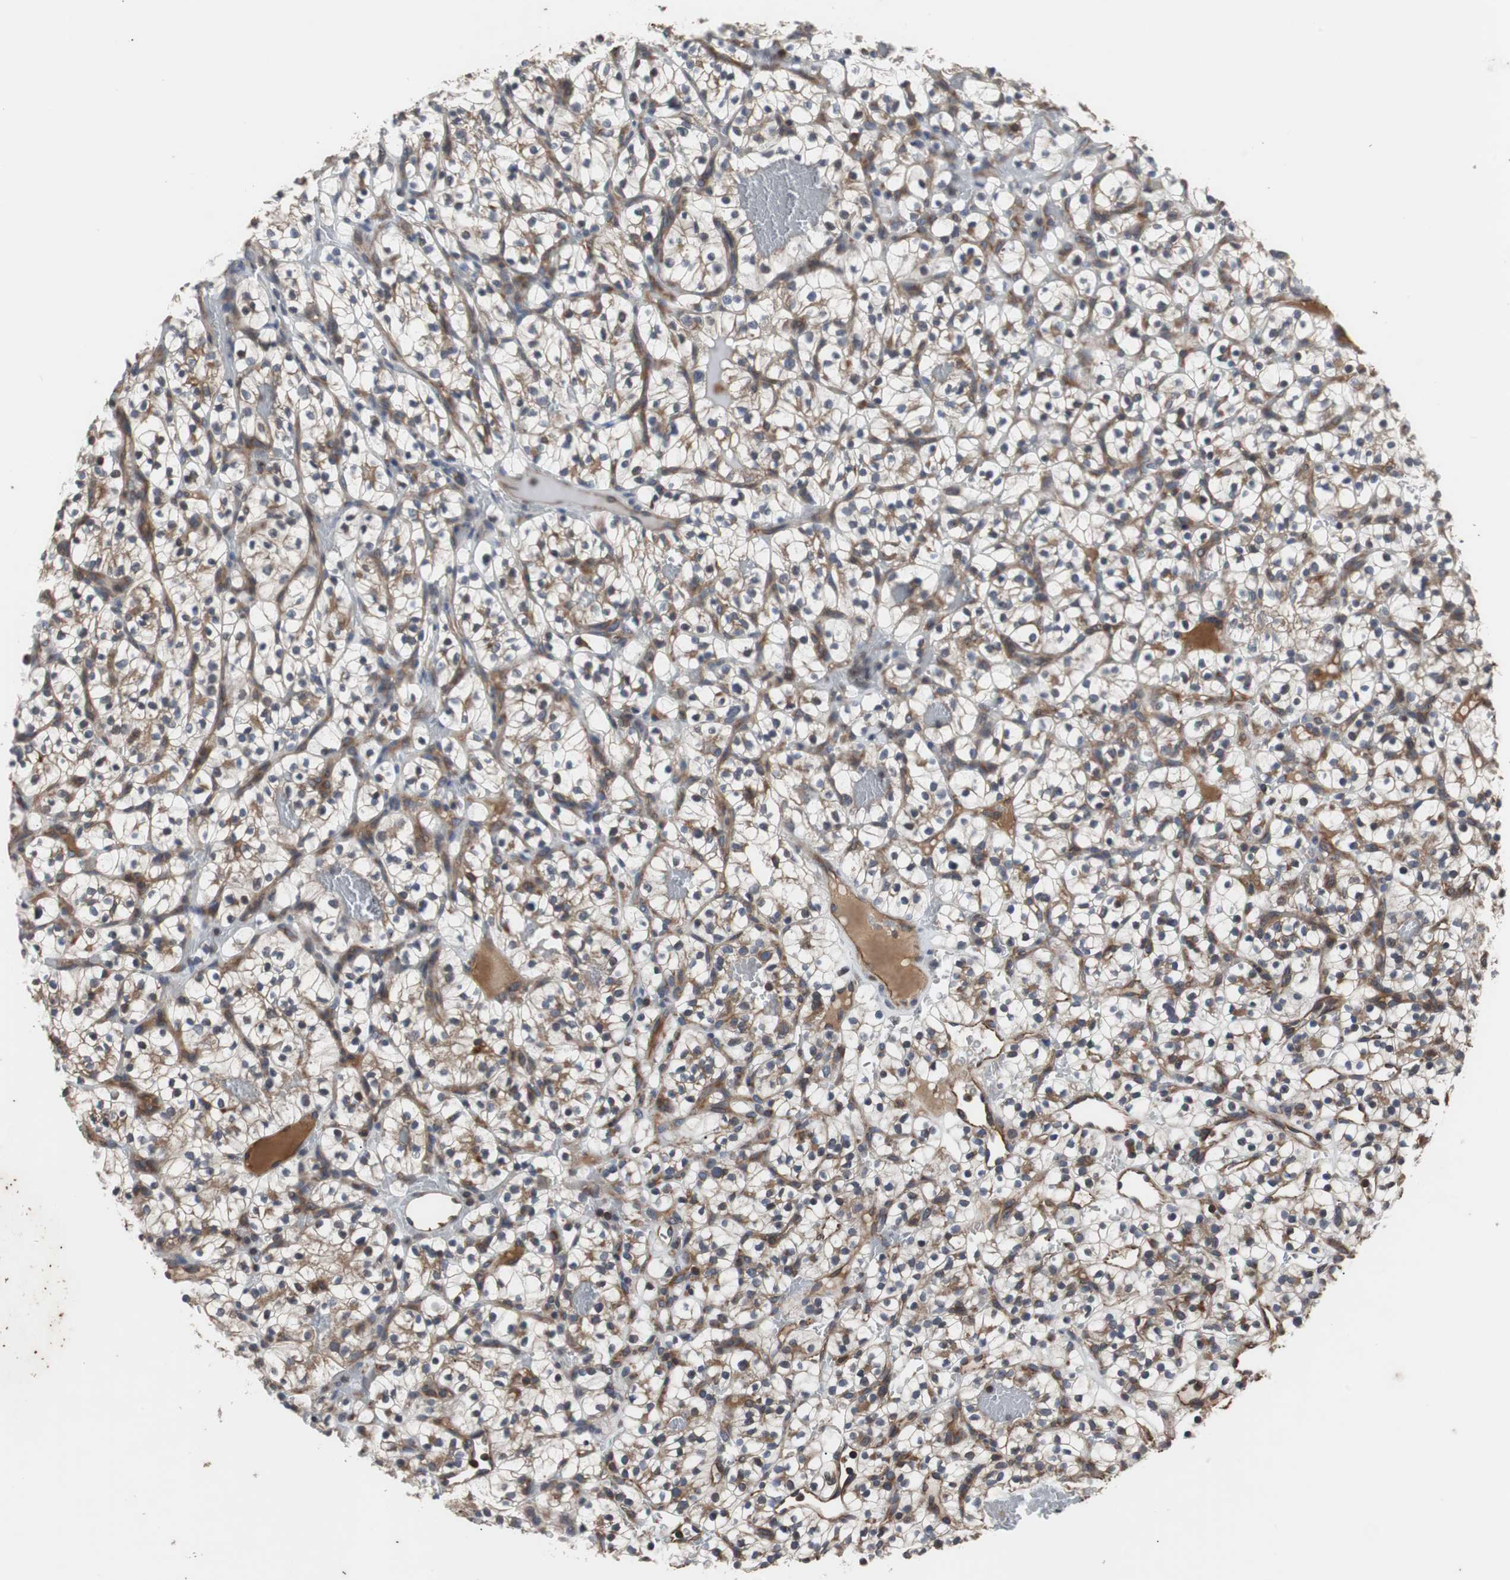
{"staining": {"intensity": "weak", "quantity": "<25%", "location": "cytoplasmic/membranous"}, "tissue": "renal cancer", "cell_type": "Tumor cells", "image_type": "cancer", "snomed": [{"axis": "morphology", "description": "Adenocarcinoma, NOS"}, {"axis": "topography", "description": "Kidney"}], "caption": "Adenocarcinoma (renal) was stained to show a protein in brown. There is no significant expression in tumor cells. Brightfield microscopy of immunohistochemistry stained with DAB (brown) and hematoxylin (blue), captured at high magnification.", "gene": "ACTR3", "patient": {"sex": "female", "age": 57}}